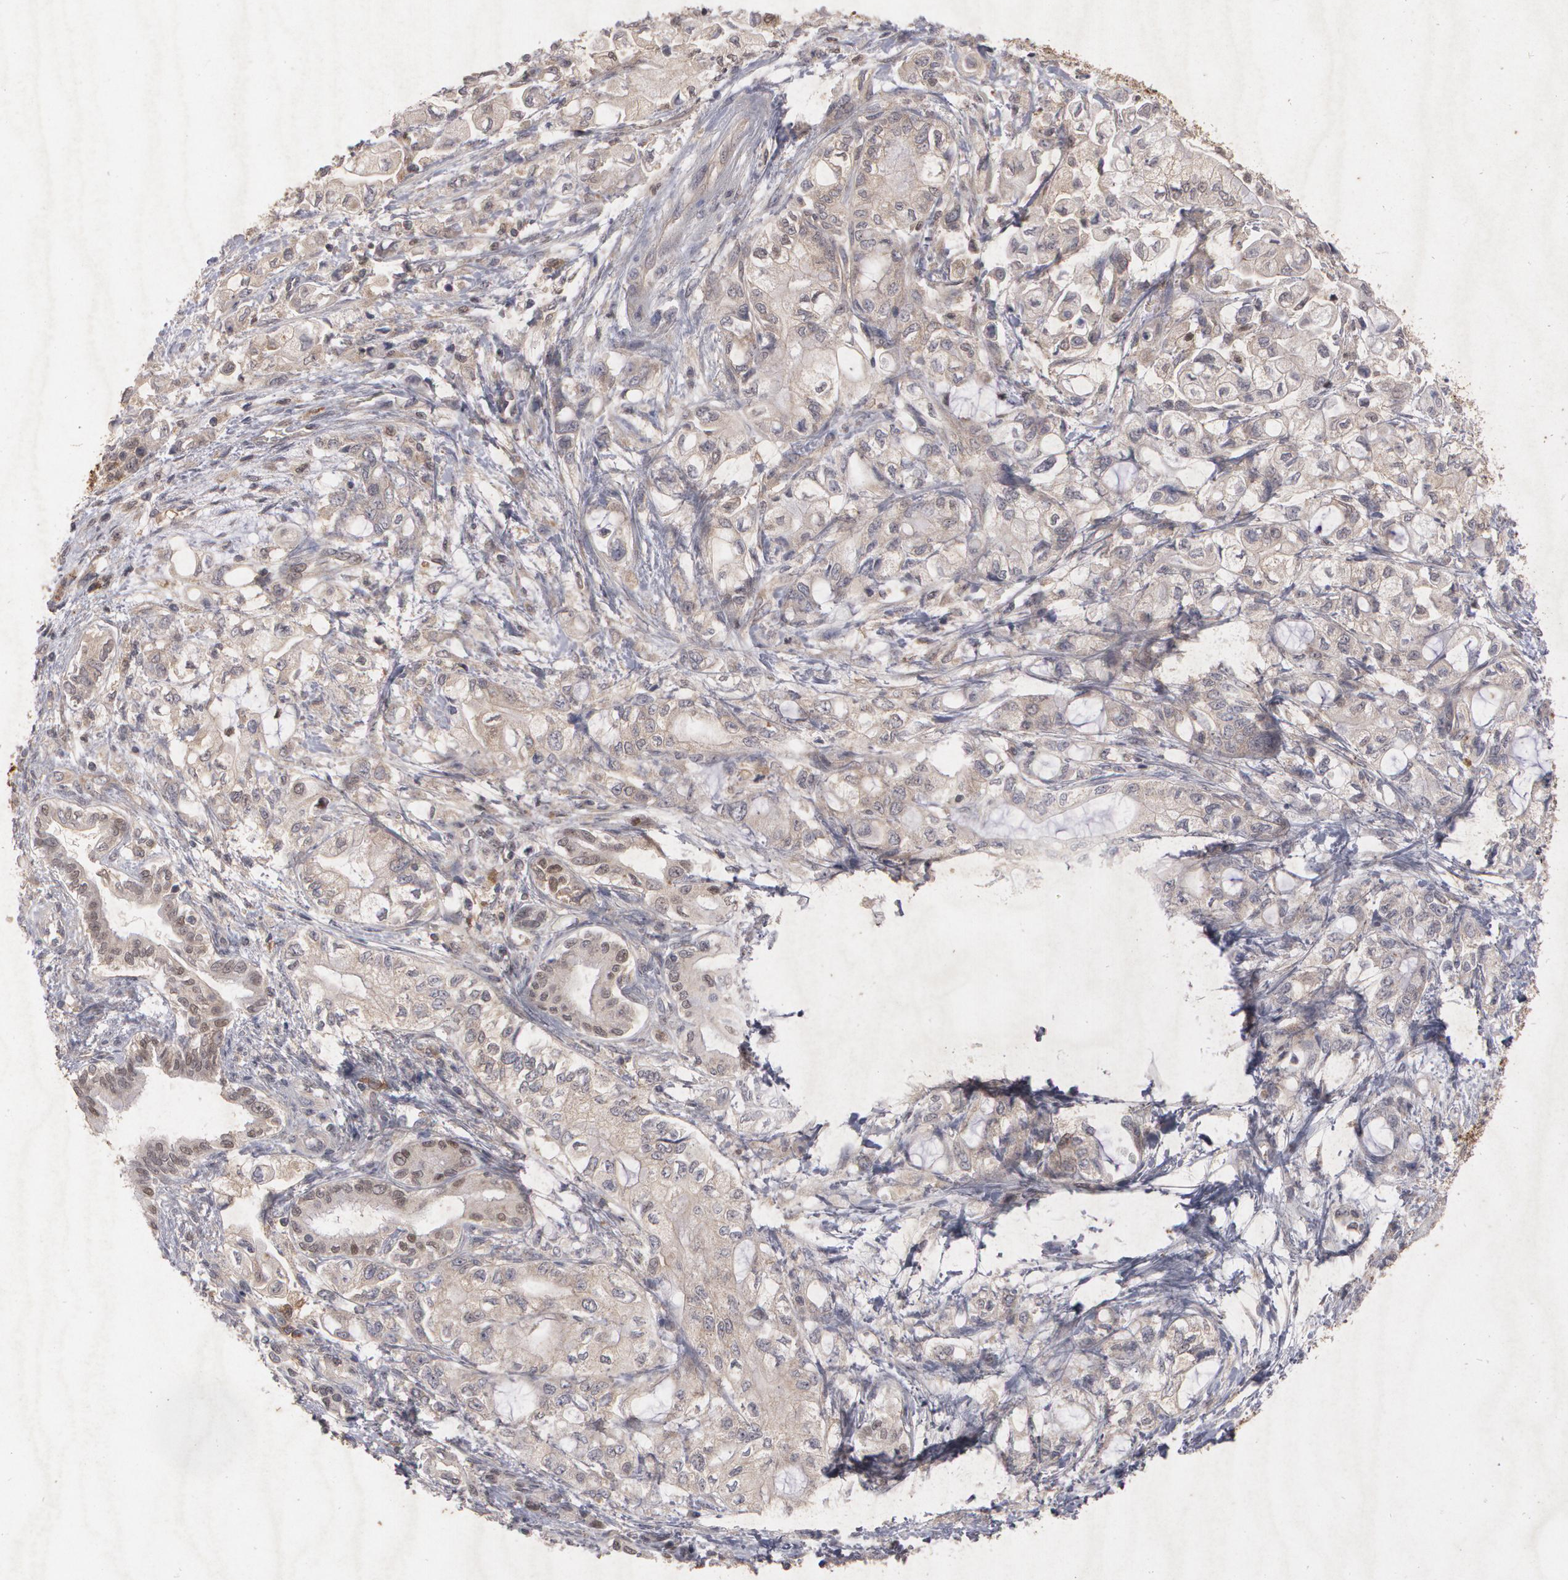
{"staining": {"intensity": "weak", "quantity": ">75%", "location": "cytoplasmic/membranous"}, "tissue": "pancreatic cancer", "cell_type": "Tumor cells", "image_type": "cancer", "snomed": [{"axis": "morphology", "description": "Adenocarcinoma, NOS"}, {"axis": "topography", "description": "Pancreas"}], "caption": "Pancreatic cancer stained with a brown dye shows weak cytoplasmic/membranous positive positivity in about >75% of tumor cells.", "gene": "HTT", "patient": {"sex": "male", "age": 79}}